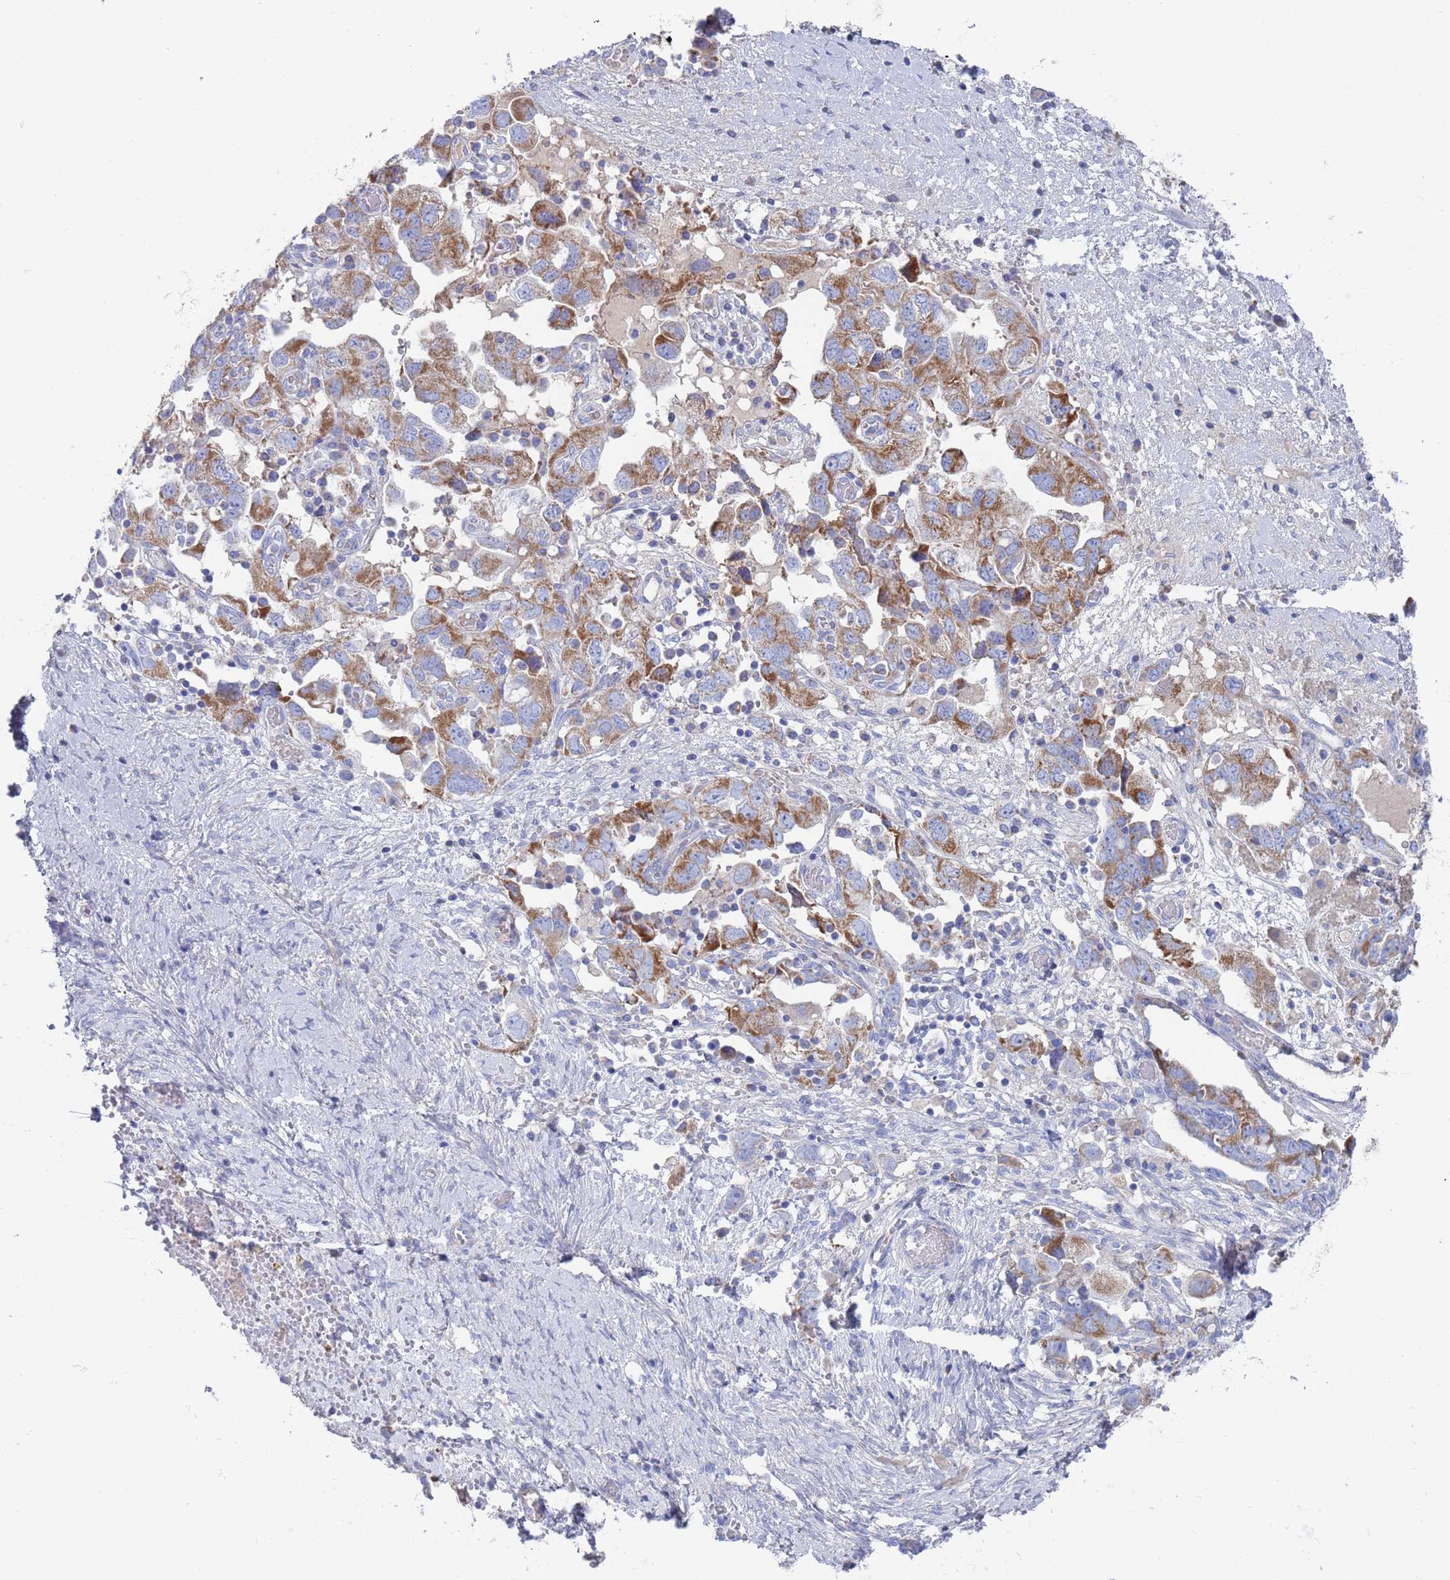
{"staining": {"intensity": "moderate", "quantity": ">75%", "location": "cytoplasmic/membranous"}, "tissue": "ovarian cancer", "cell_type": "Tumor cells", "image_type": "cancer", "snomed": [{"axis": "morphology", "description": "Carcinoma, NOS"}, {"axis": "morphology", "description": "Cystadenocarcinoma, serous, NOS"}, {"axis": "topography", "description": "Ovary"}], "caption": "There is medium levels of moderate cytoplasmic/membranous staining in tumor cells of carcinoma (ovarian), as demonstrated by immunohistochemical staining (brown color).", "gene": "MRPL22", "patient": {"sex": "female", "age": 69}}